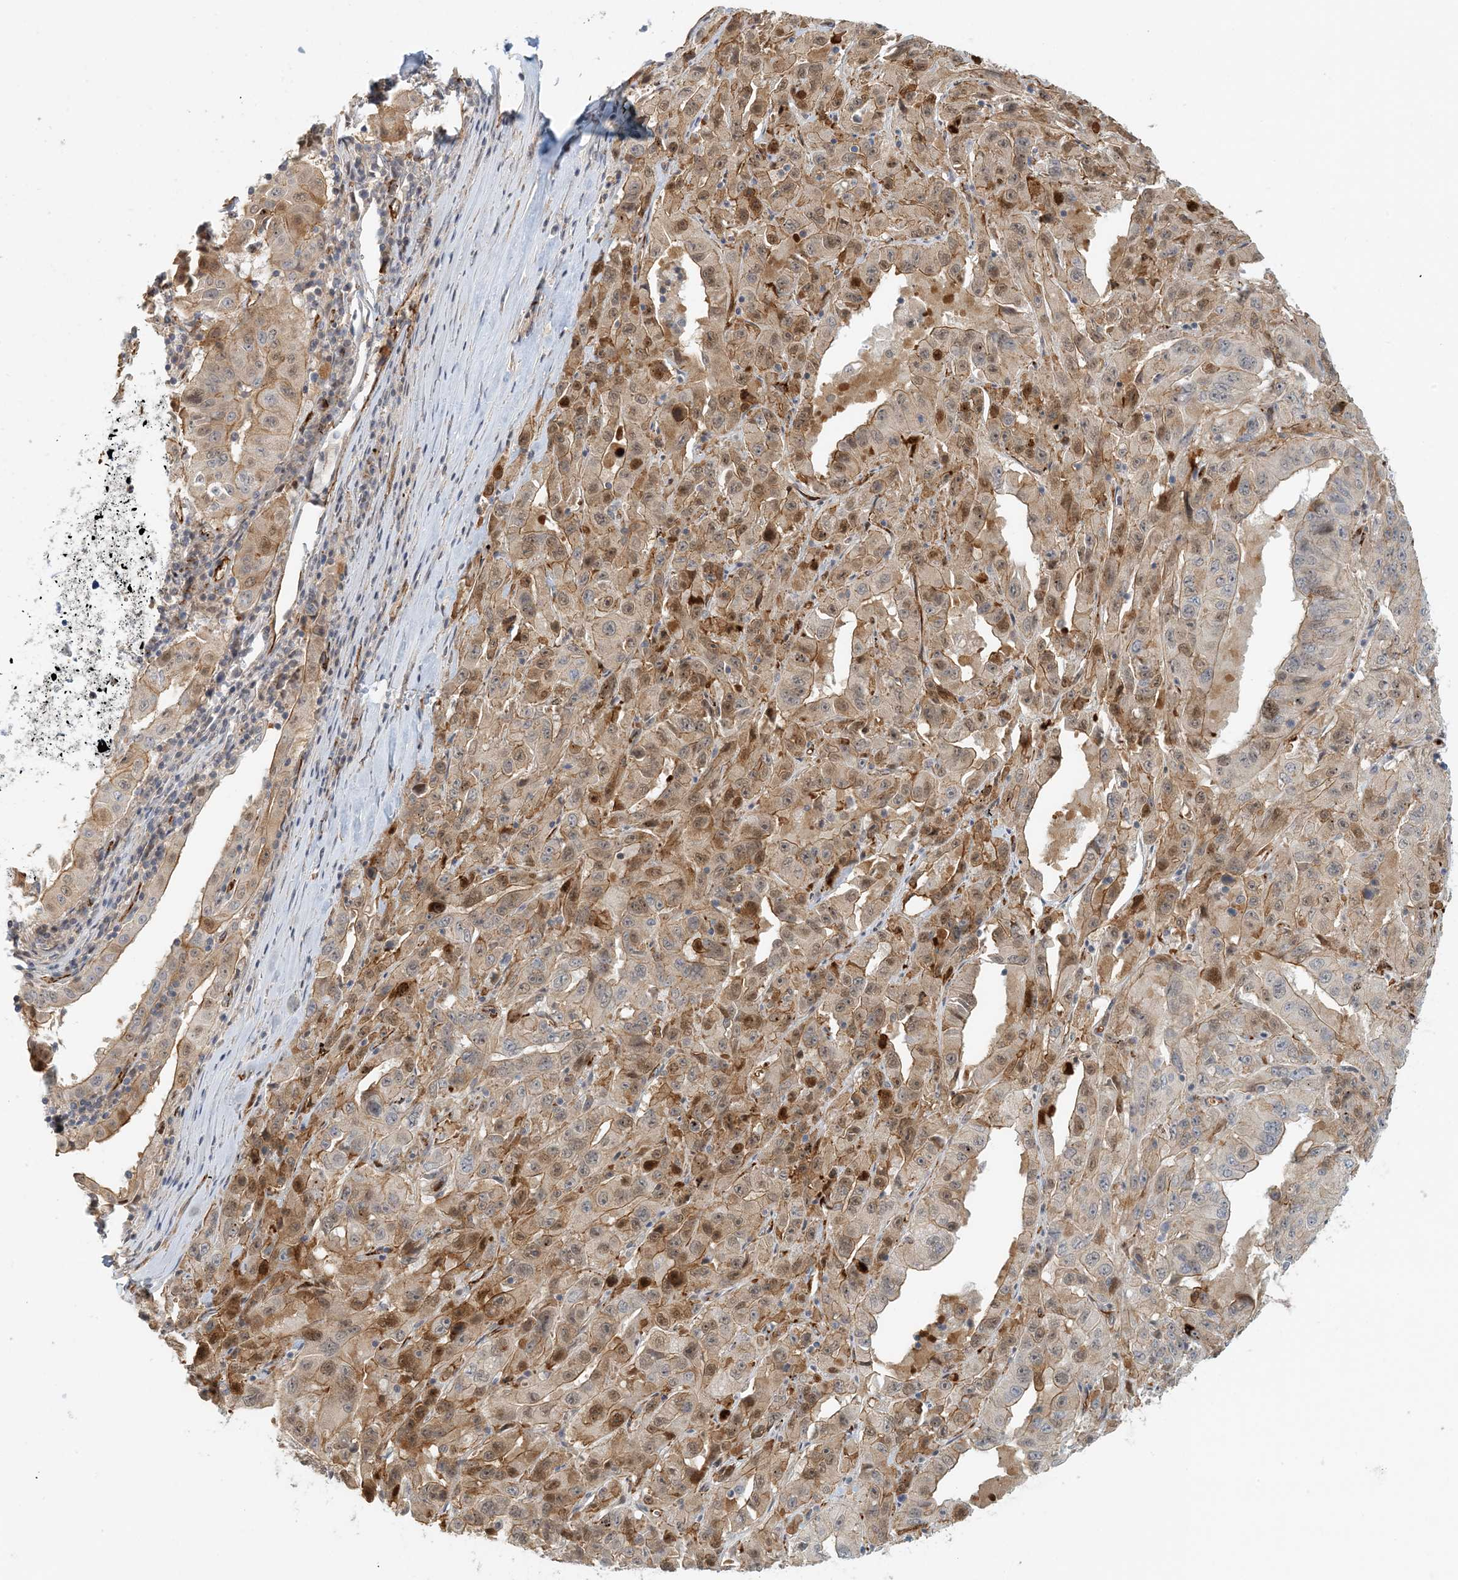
{"staining": {"intensity": "moderate", "quantity": "<25%", "location": "cytoplasmic/membranous,nuclear"}, "tissue": "pancreatic cancer", "cell_type": "Tumor cells", "image_type": "cancer", "snomed": [{"axis": "morphology", "description": "Adenocarcinoma, NOS"}, {"axis": "topography", "description": "Pancreas"}], "caption": "Protein analysis of pancreatic cancer tissue reveals moderate cytoplasmic/membranous and nuclear positivity in about <25% of tumor cells.", "gene": "MAPKBP1", "patient": {"sex": "male", "age": 63}}